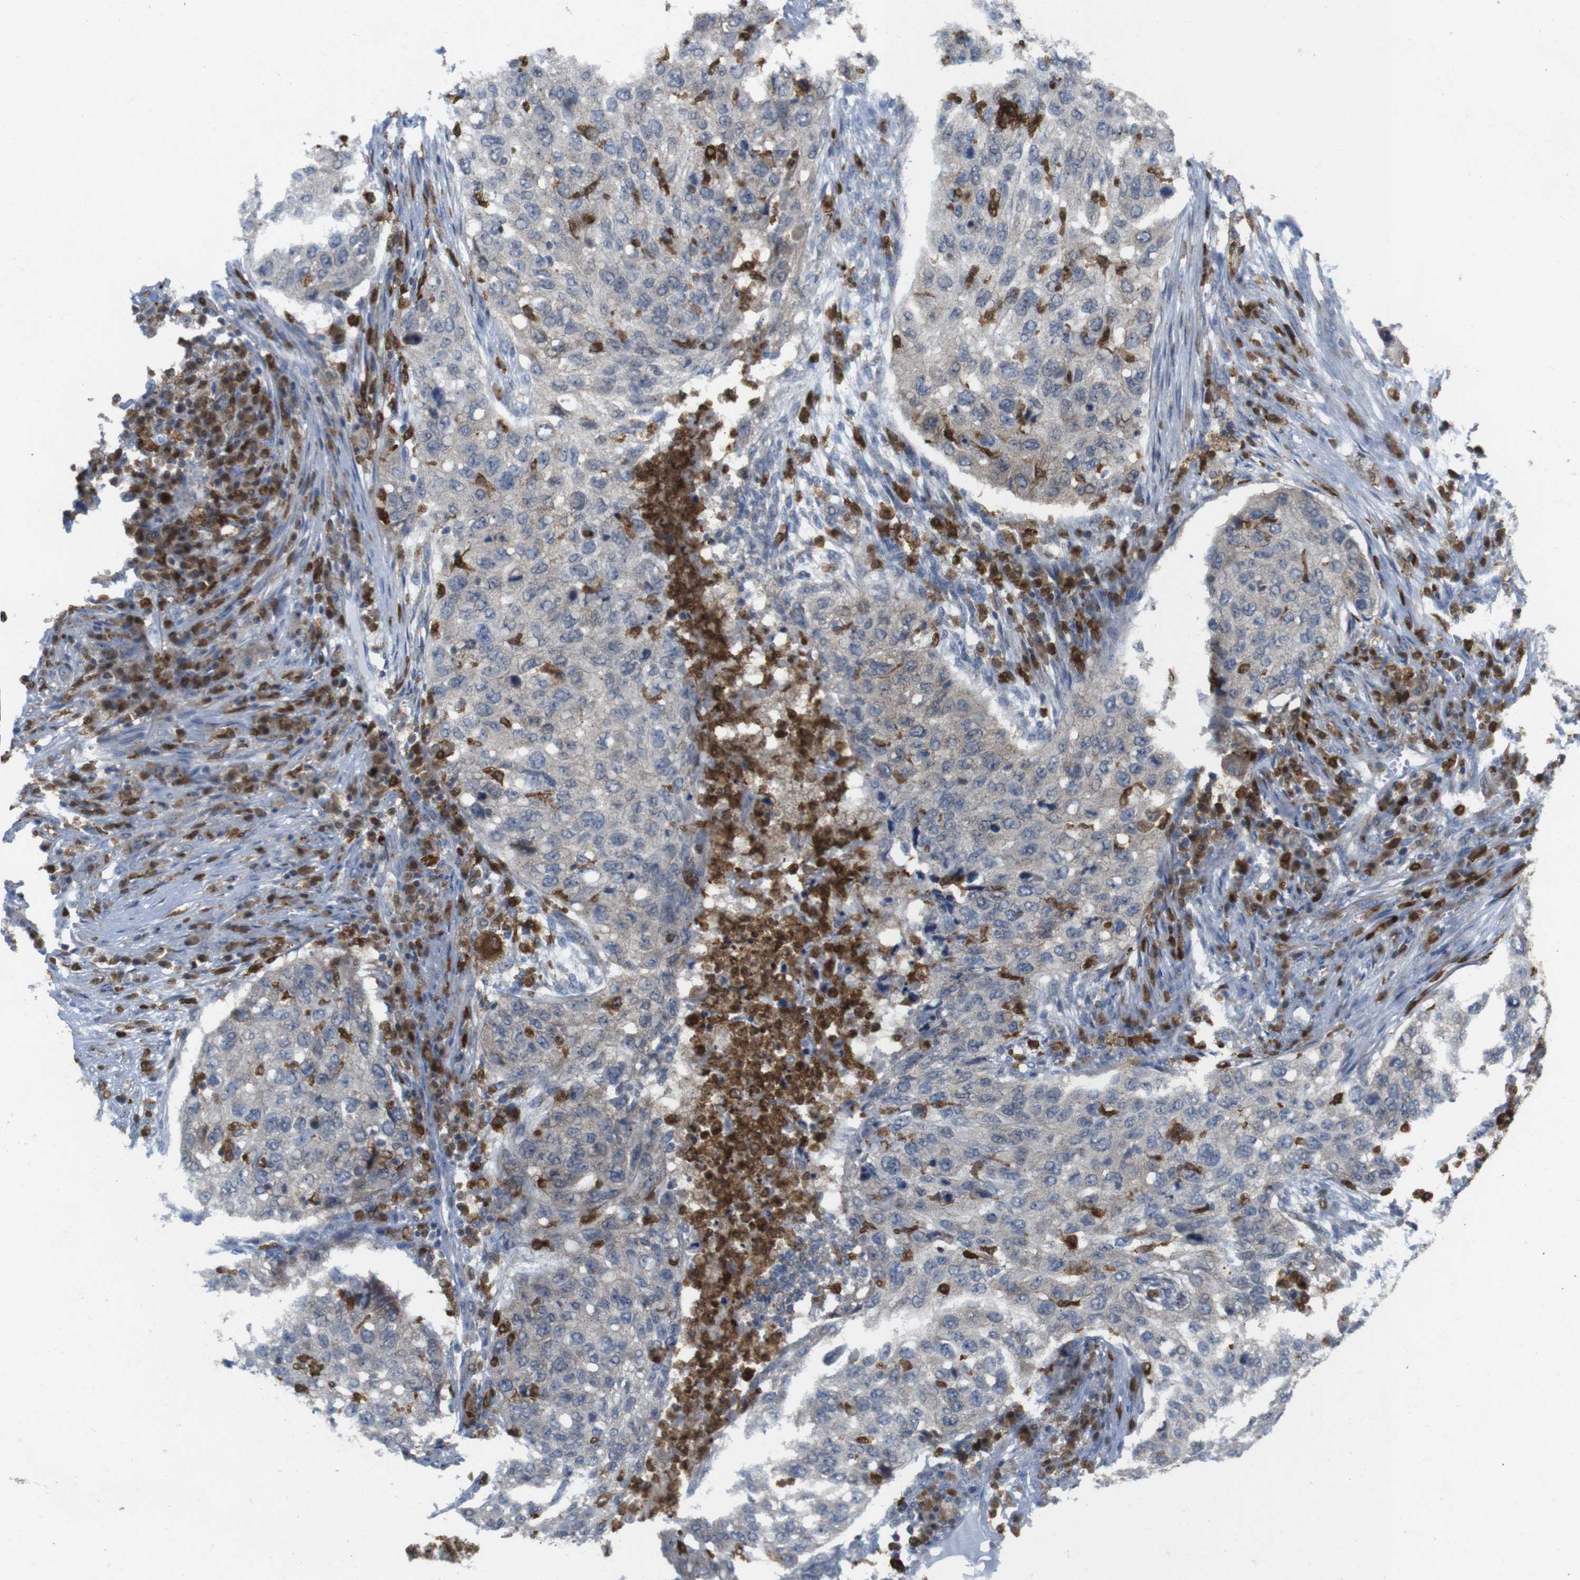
{"staining": {"intensity": "negative", "quantity": "none", "location": "none"}, "tissue": "lung cancer", "cell_type": "Tumor cells", "image_type": "cancer", "snomed": [{"axis": "morphology", "description": "Squamous cell carcinoma, NOS"}, {"axis": "topography", "description": "Lung"}], "caption": "Lung cancer stained for a protein using immunohistochemistry exhibits no staining tumor cells.", "gene": "PRKCD", "patient": {"sex": "female", "age": 63}}